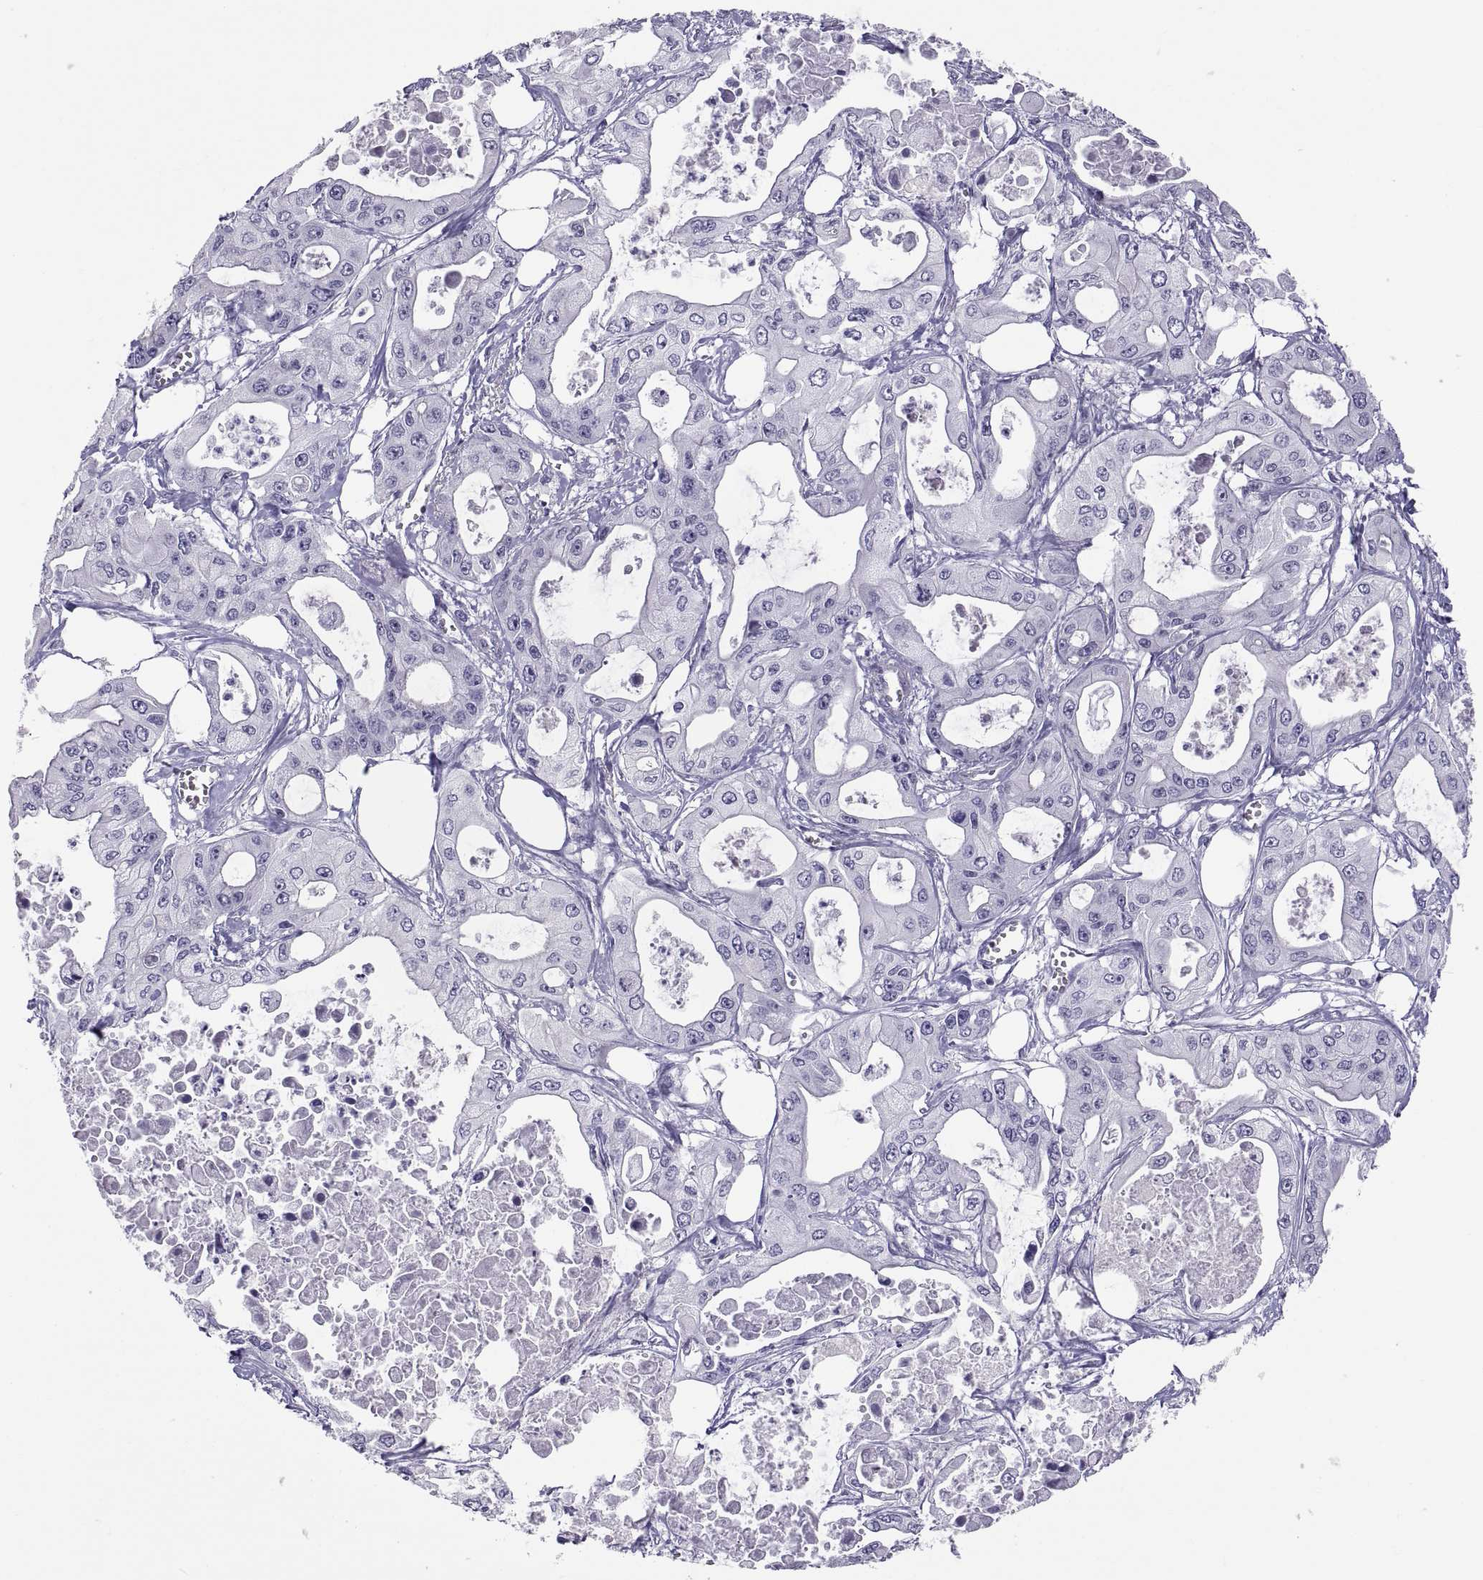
{"staining": {"intensity": "negative", "quantity": "none", "location": "none"}, "tissue": "pancreatic cancer", "cell_type": "Tumor cells", "image_type": "cancer", "snomed": [{"axis": "morphology", "description": "Adenocarcinoma, NOS"}, {"axis": "topography", "description": "Pancreas"}], "caption": "Protein analysis of pancreatic cancer reveals no significant staining in tumor cells. Nuclei are stained in blue.", "gene": "RNASE12", "patient": {"sex": "male", "age": 70}}